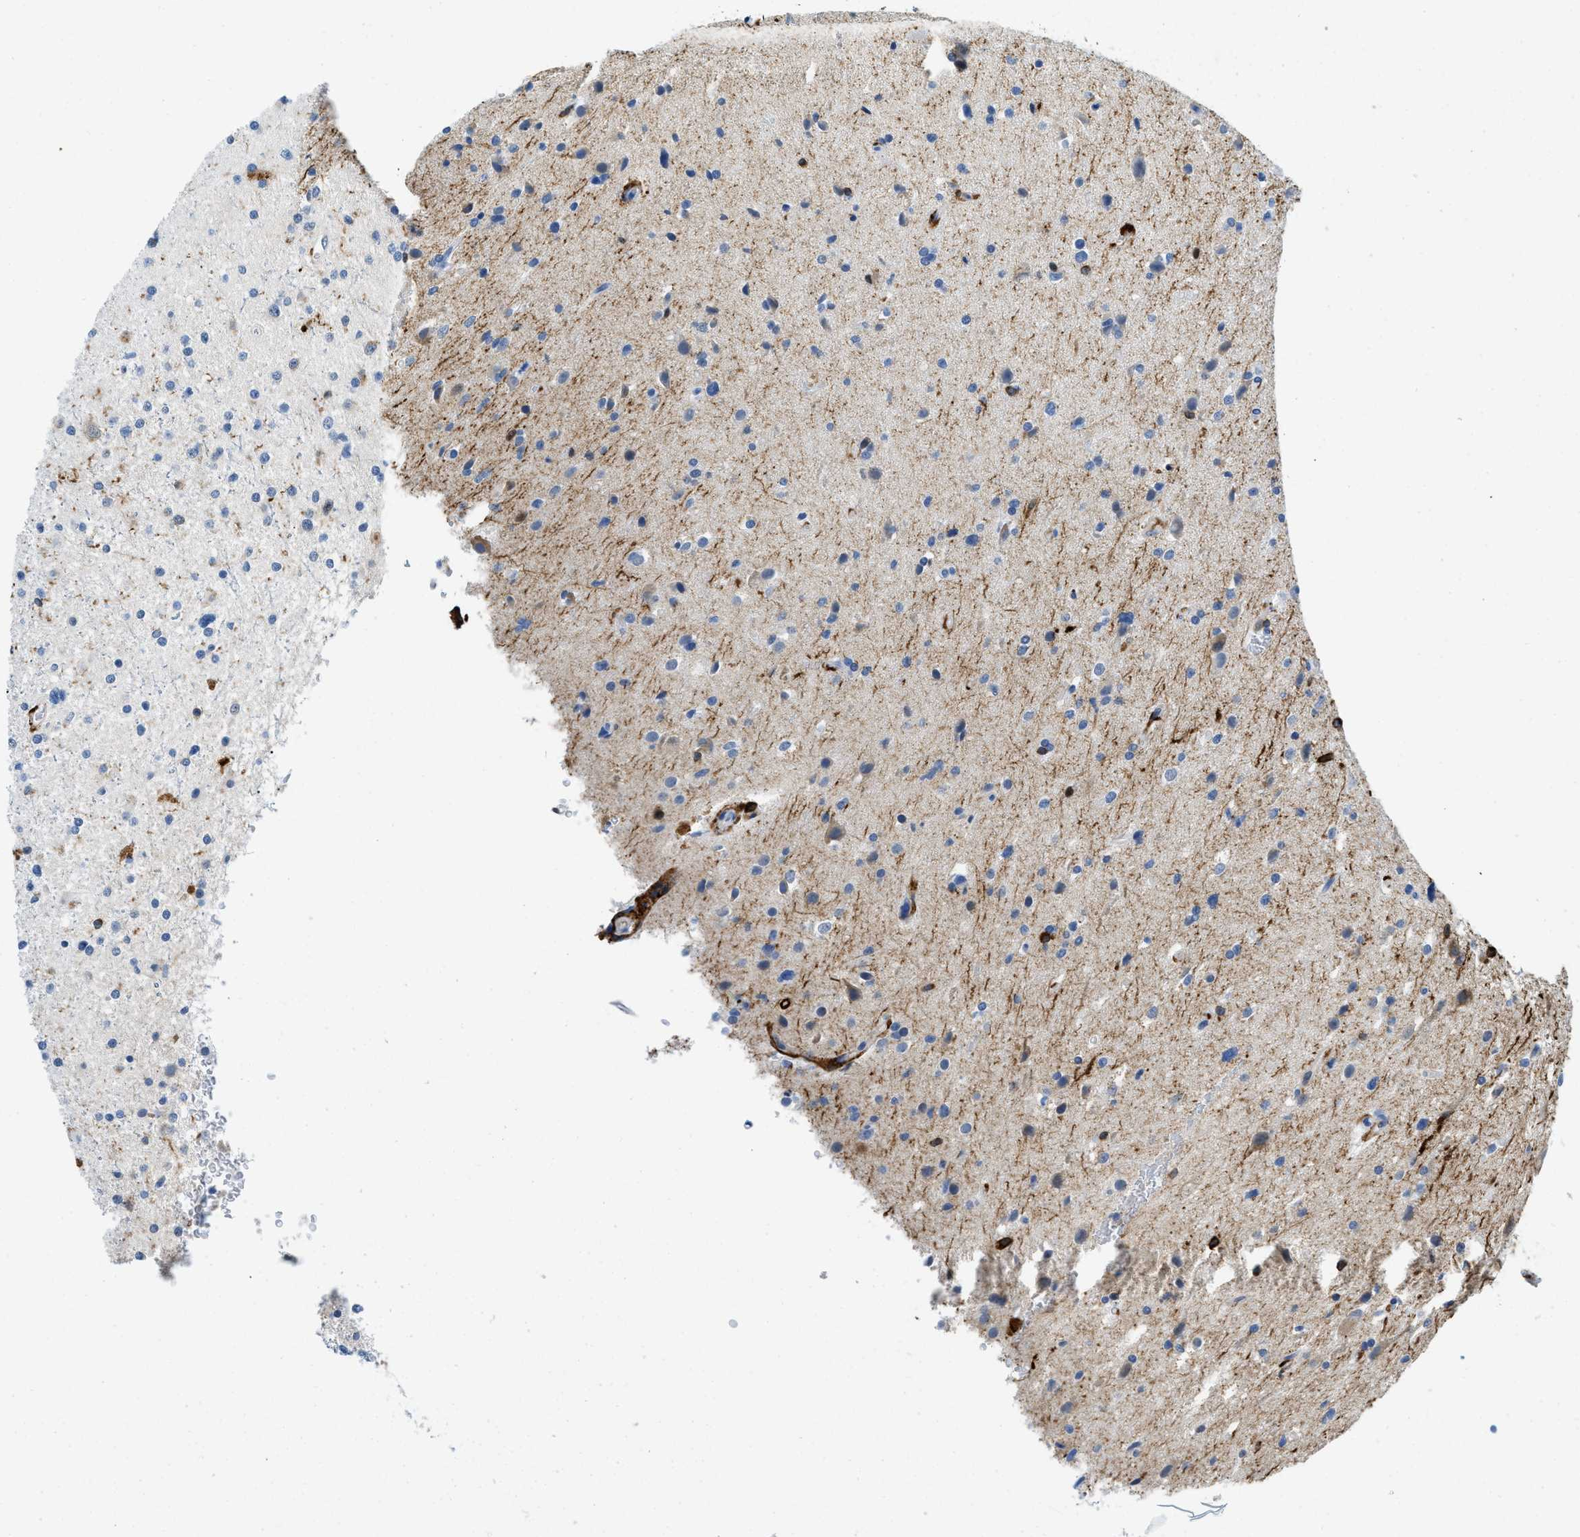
{"staining": {"intensity": "negative", "quantity": "none", "location": "none"}, "tissue": "glioma", "cell_type": "Tumor cells", "image_type": "cancer", "snomed": [{"axis": "morphology", "description": "Glioma, malignant, High grade"}, {"axis": "topography", "description": "Brain"}], "caption": "DAB immunohistochemical staining of human high-grade glioma (malignant) displays no significant staining in tumor cells.", "gene": "CD226", "patient": {"sex": "male", "age": 33}}